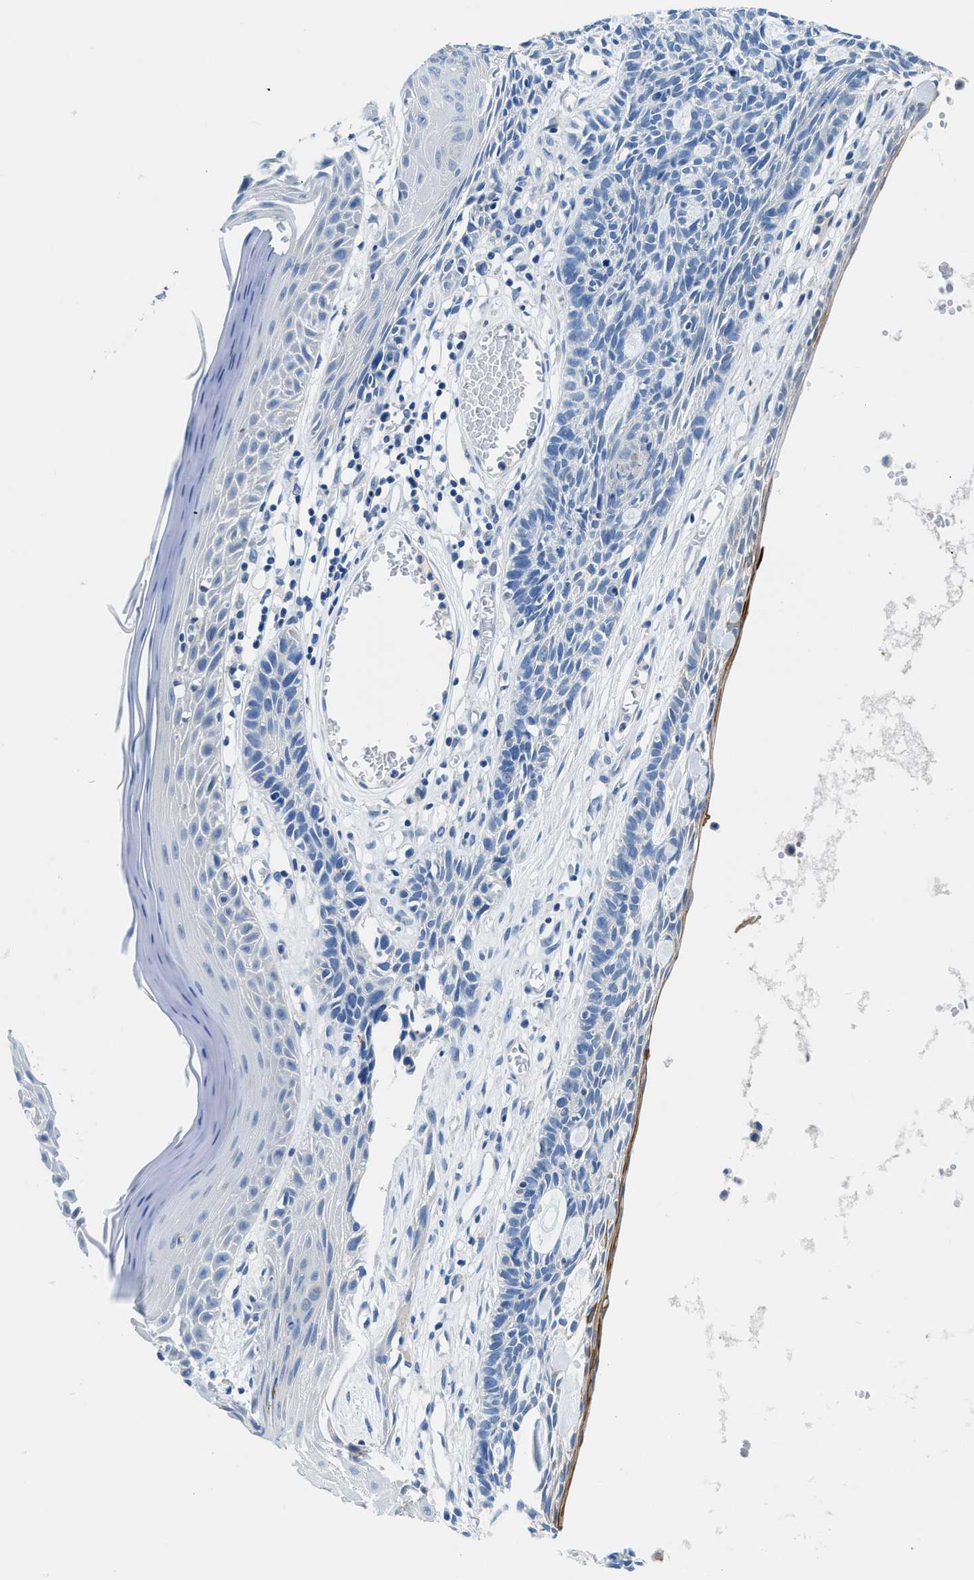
{"staining": {"intensity": "negative", "quantity": "none", "location": "none"}, "tissue": "skin cancer", "cell_type": "Tumor cells", "image_type": "cancer", "snomed": [{"axis": "morphology", "description": "Basal cell carcinoma"}, {"axis": "topography", "description": "Skin"}], "caption": "Immunohistochemical staining of human skin basal cell carcinoma reveals no significant staining in tumor cells.", "gene": "SLC10A6", "patient": {"sex": "male", "age": 67}}